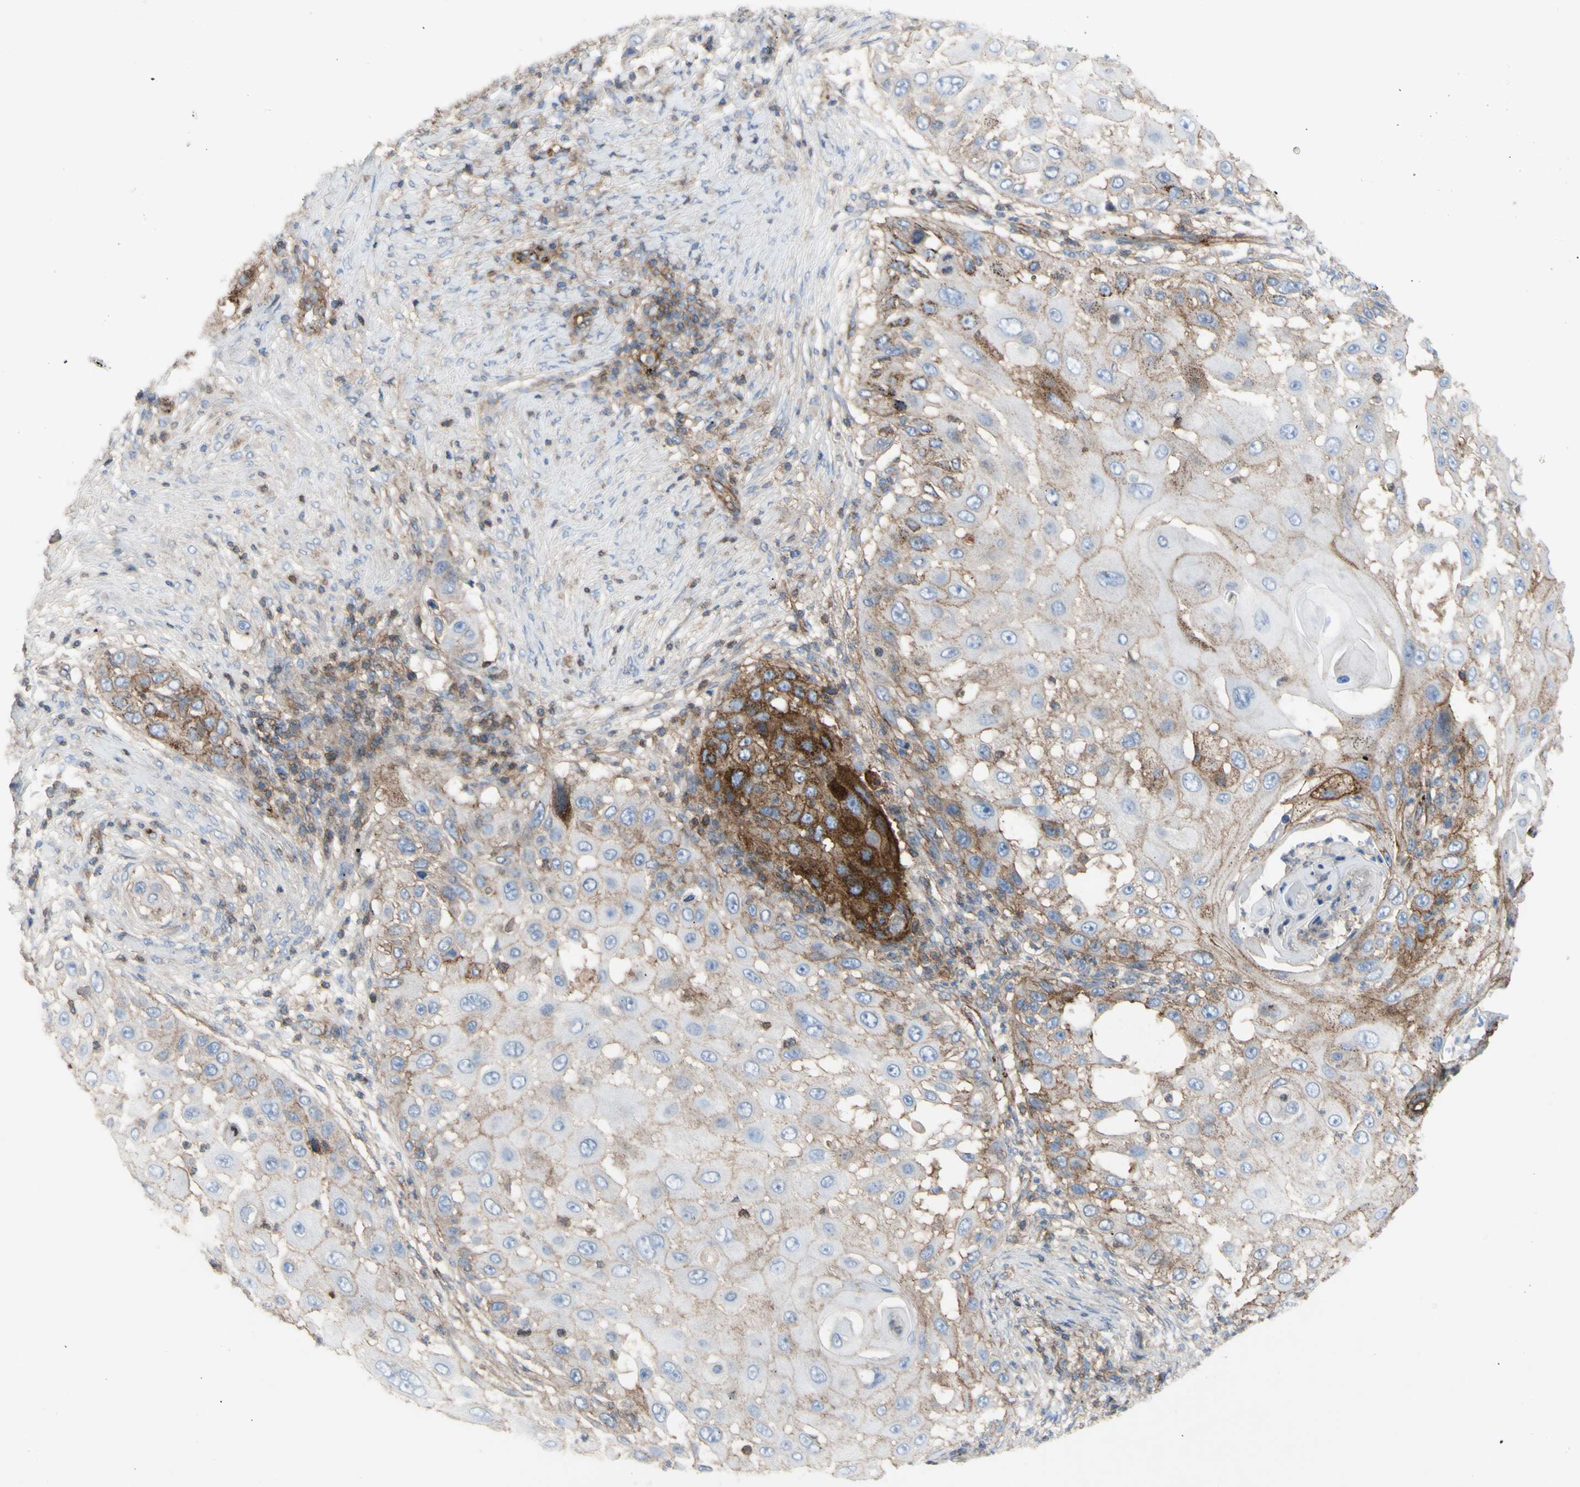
{"staining": {"intensity": "strong", "quantity": "<25%", "location": "cytoplasmic/membranous"}, "tissue": "skin cancer", "cell_type": "Tumor cells", "image_type": "cancer", "snomed": [{"axis": "morphology", "description": "Squamous cell carcinoma, NOS"}, {"axis": "topography", "description": "Skin"}], "caption": "This histopathology image displays immunohistochemistry staining of skin cancer (squamous cell carcinoma), with medium strong cytoplasmic/membranous staining in about <25% of tumor cells.", "gene": "ATP2A3", "patient": {"sex": "female", "age": 44}}